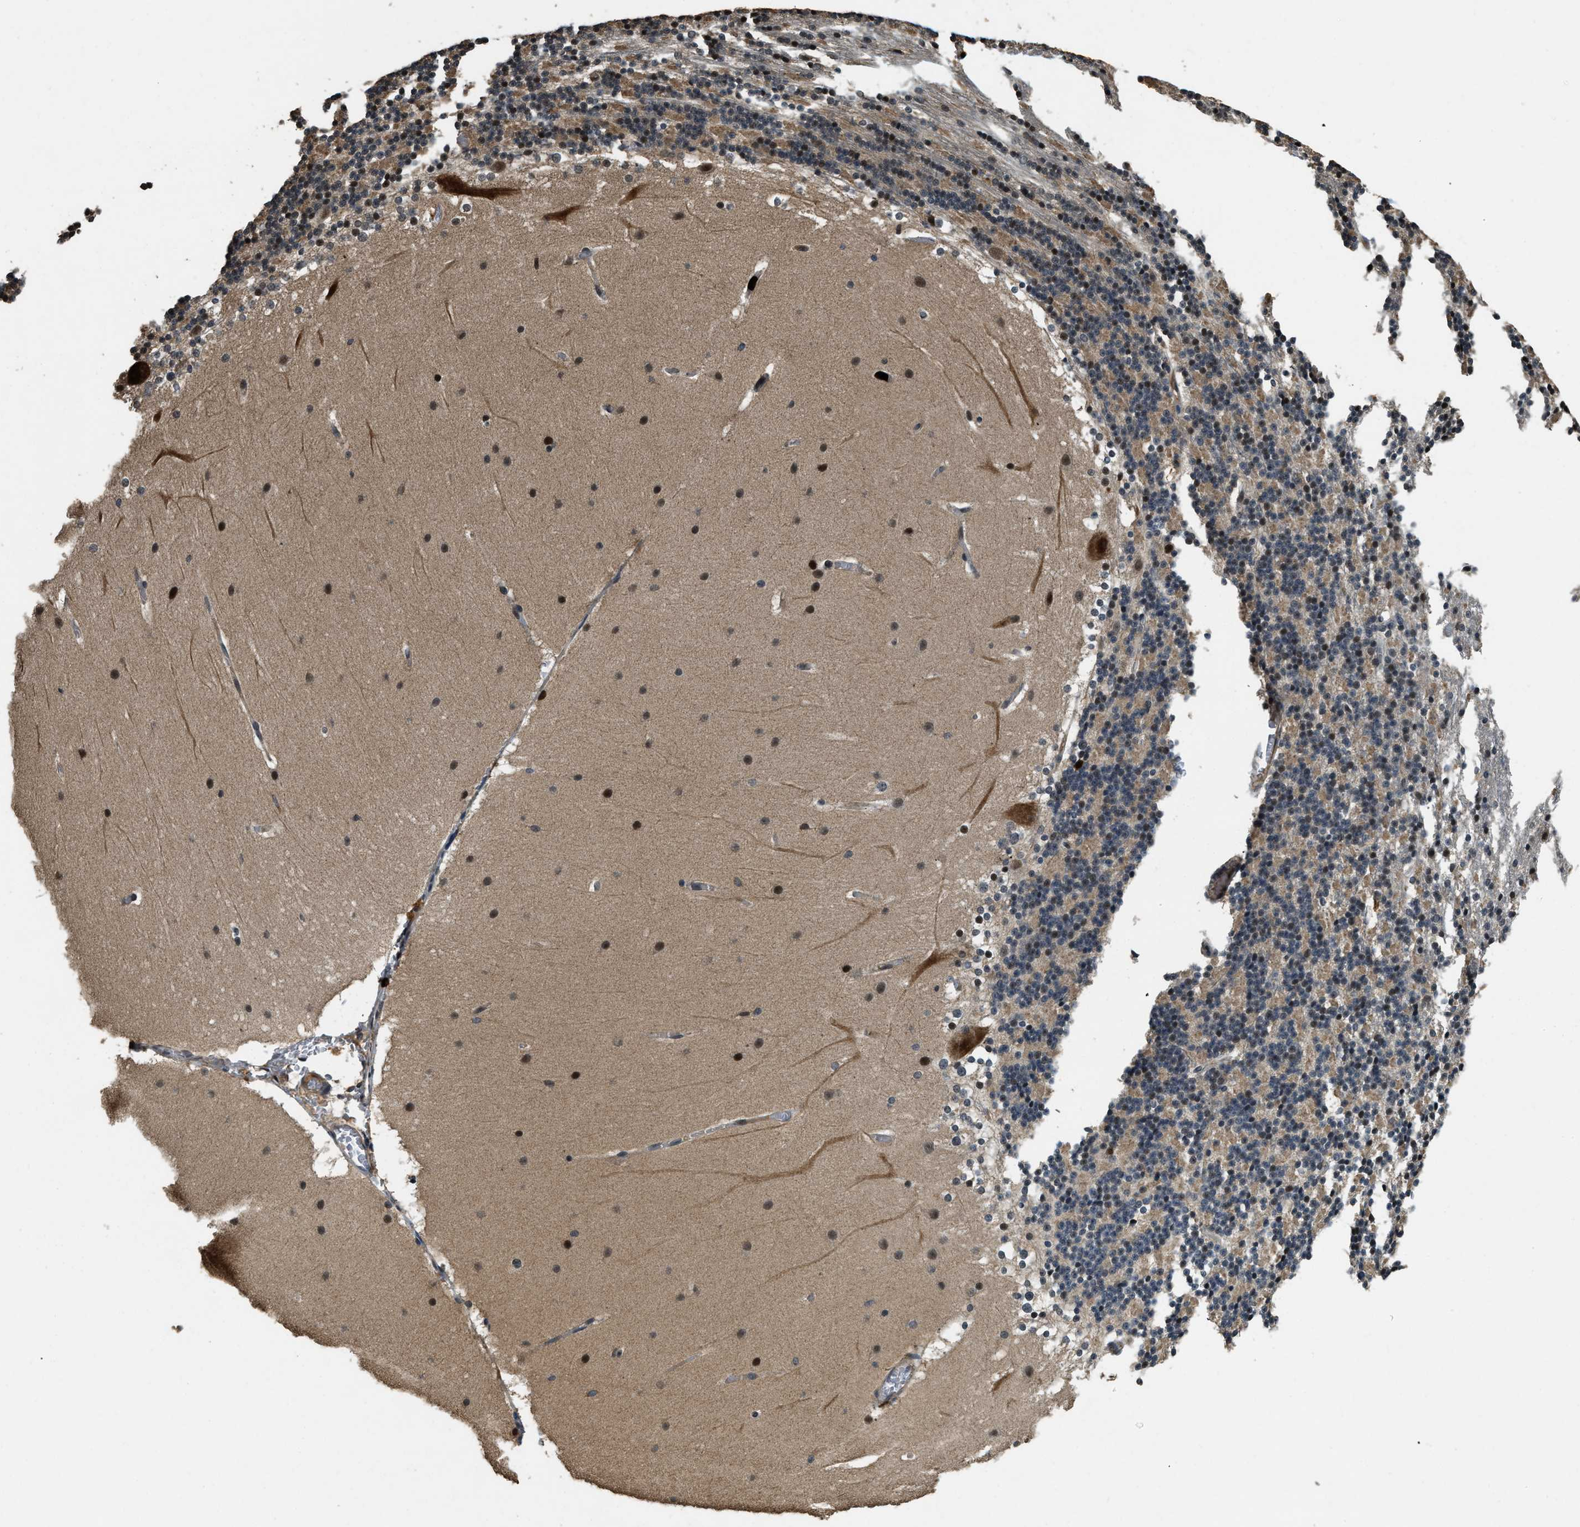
{"staining": {"intensity": "moderate", "quantity": ">75%", "location": "cytoplasmic/membranous"}, "tissue": "cerebellum", "cell_type": "Cells in granular layer", "image_type": "normal", "snomed": [{"axis": "morphology", "description": "Normal tissue, NOS"}, {"axis": "topography", "description": "Cerebellum"}], "caption": "Cerebellum stained for a protein (brown) displays moderate cytoplasmic/membranous positive staining in approximately >75% of cells in granular layer.", "gene": "RNF141", "patient": {"sex": "female", "age": 19}}